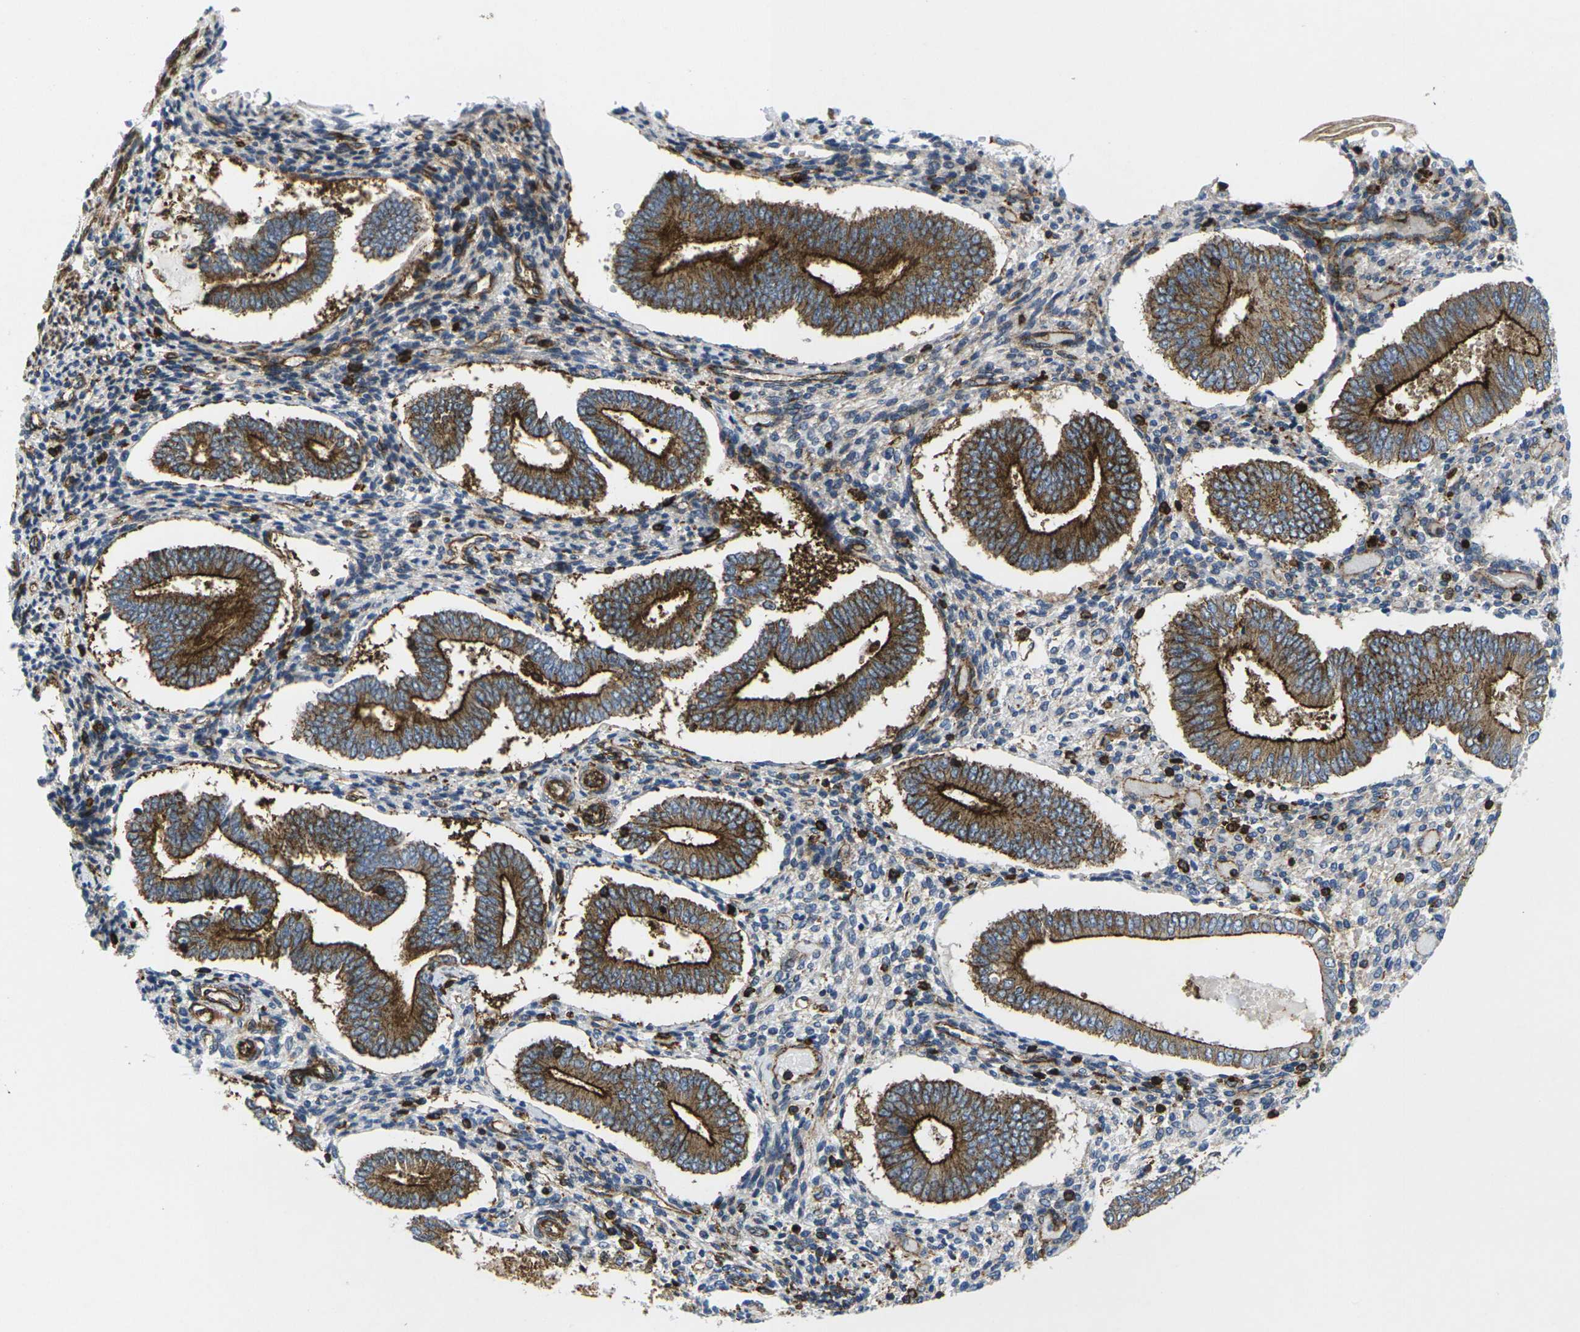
{"staining": {"intensity": "moderate", "quantity": "<25%", "location": "cytoplasmic/membranous"}, "tissue": "endometrium", "cell_type": "Cells in endometrial stroma", "image_type": "normal", "snomed": [{"axis": "morphology", "description": "Normal tissue, NOS"}, {"axis": "topography", "description": "Endometrium"}], "caption": "IHC image of benign endometrium: endometrium stained using IHC shows low levels of moderate protein expression localized specifically in the cytoplasmic/membranous of cells in endometrial stroma, appearing as a cytoplasmic/membranous brown color.", "gene": "IQGAP1", "patient": {"sex": "female", "age": 42}}